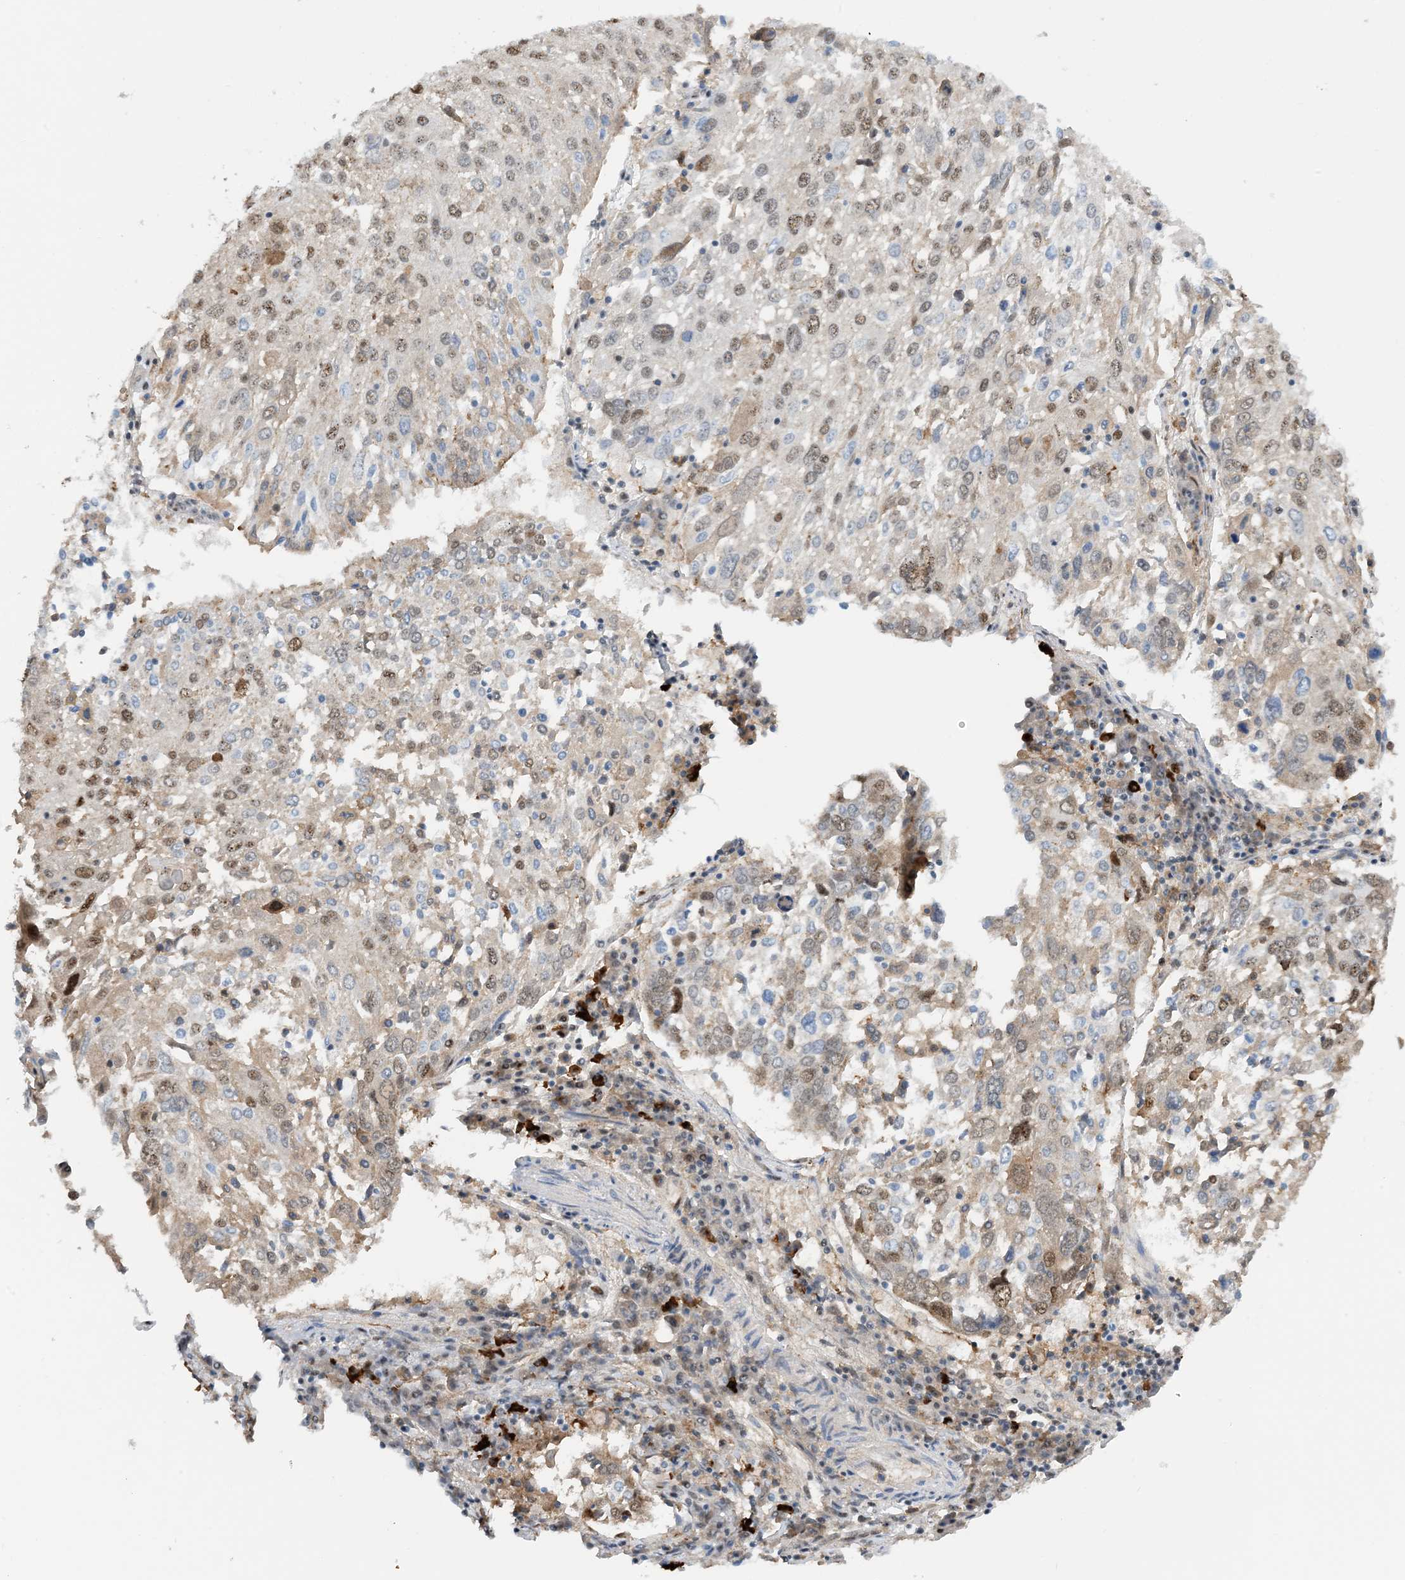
{"staining": {"intensity": "weak", "quantity": ">75%", "location": "nuclear"}, "tissue": "lung cancer", "cell_type": "Tumor cells", "image_type": "cancer", "snomed": [{"axis": "morphology", "description": "Squamous cell carcinoma, NOS"}, {"axis": "topography", "description": "Lung"}], "caption": "Lung cancer (squamous cell carcinoma) tissue shows weak nuclear expression in approximately >75% of tumor cells", "gene": "HEMK1", "patient": {"sex": "male", "age": 65}}